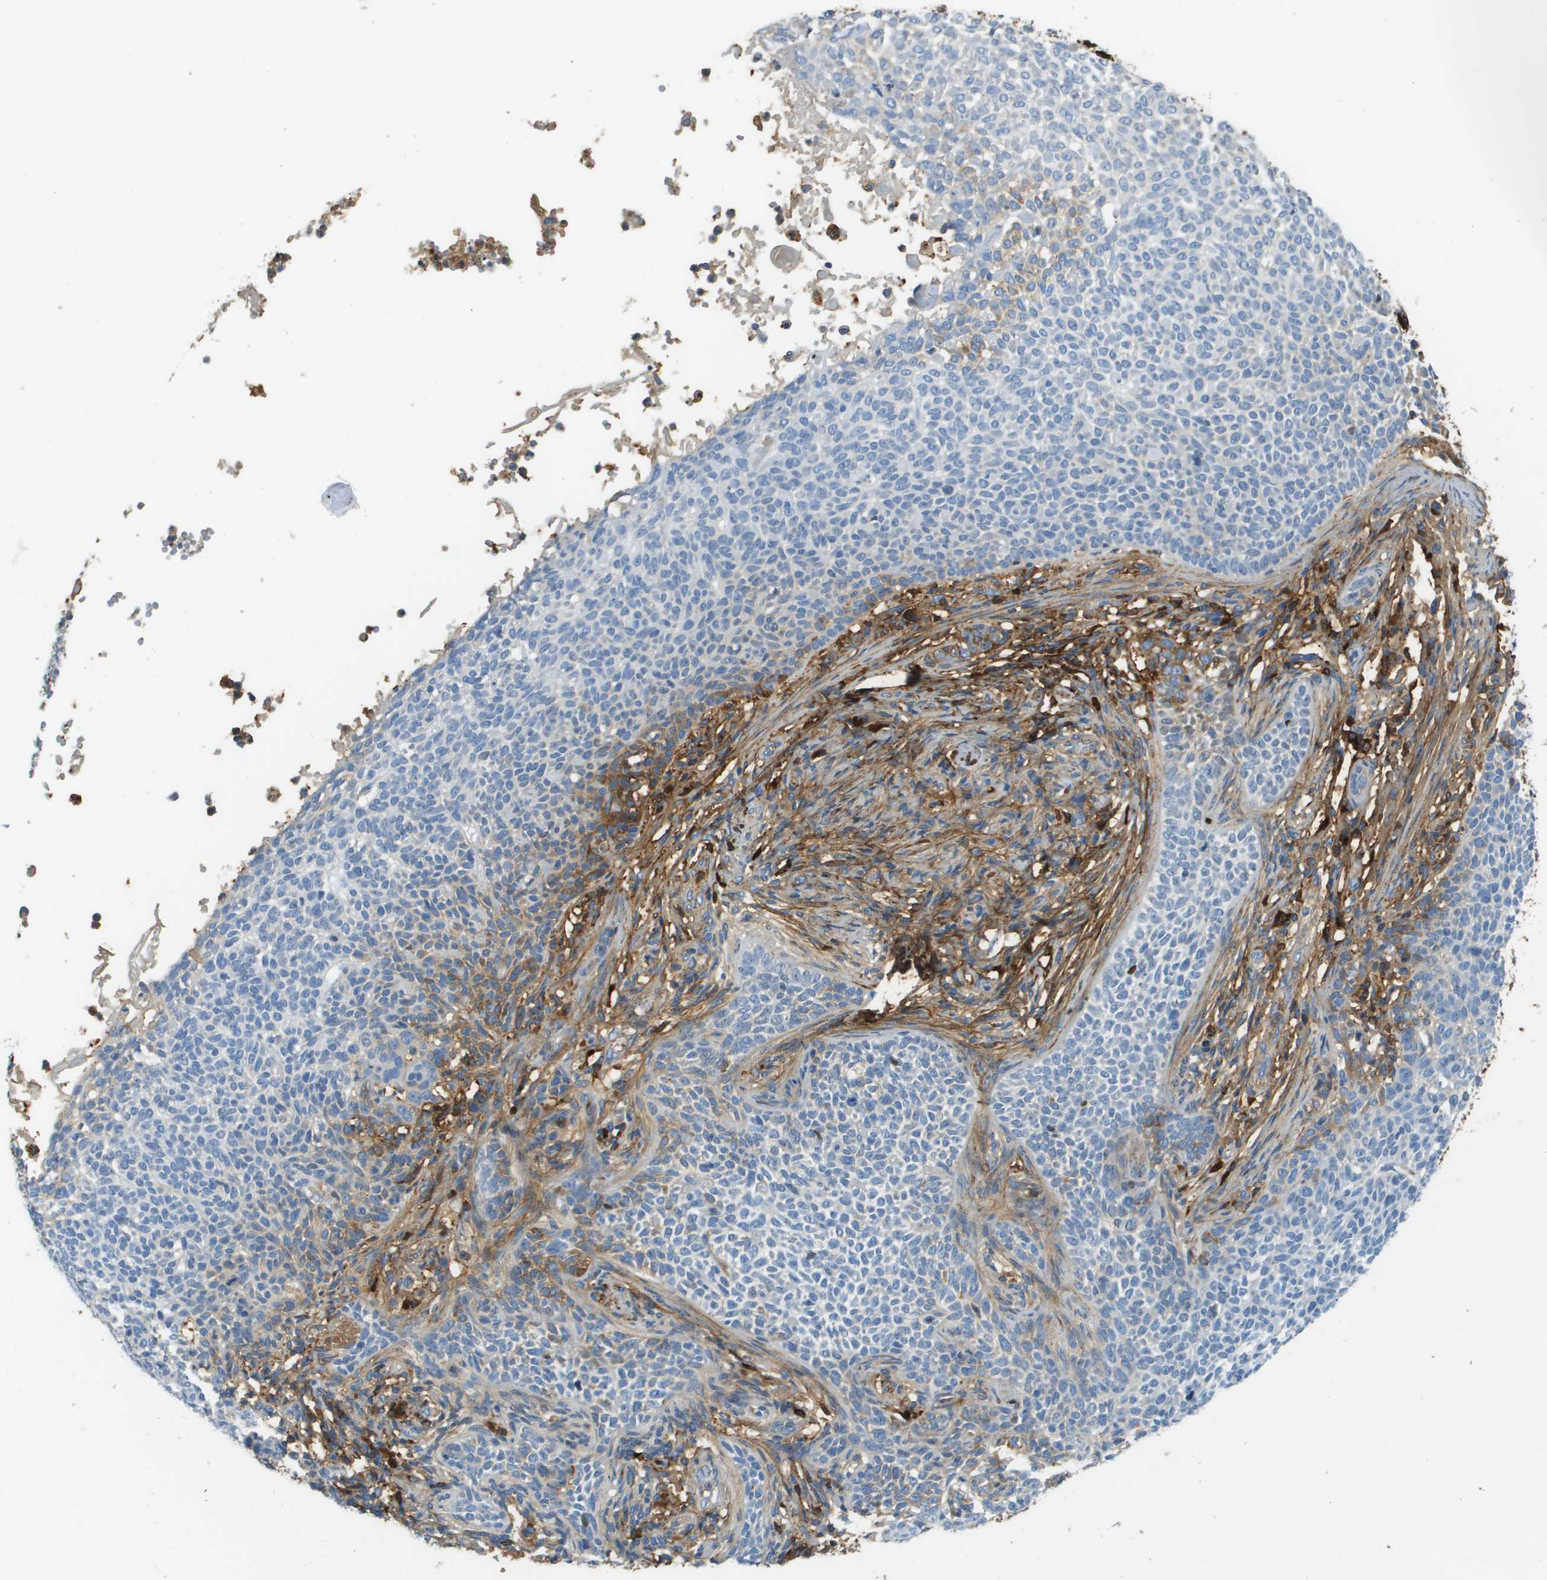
{"staining": {"intensity": "negative", "quantity": "none", "location": "none"}, "tissue": "skin cancer", "cell_type": "Tumor cells", "image_type": "cancer", "snomed": [{"axis": "morphology", "description": "Normal tissue, NOS"}, {"axis": "morphology", "description": "Basal cell carcinoma"}, {"axis": "topography", "description": "Skin"}], "caption": "This is a histopathology image of immunohistochemistry (IHC) staining of skin basal cell carcinoma, which shows no positivity in tumor cells.", "gene": "DCN", "patient": {"sex": "male", "age": 87}}